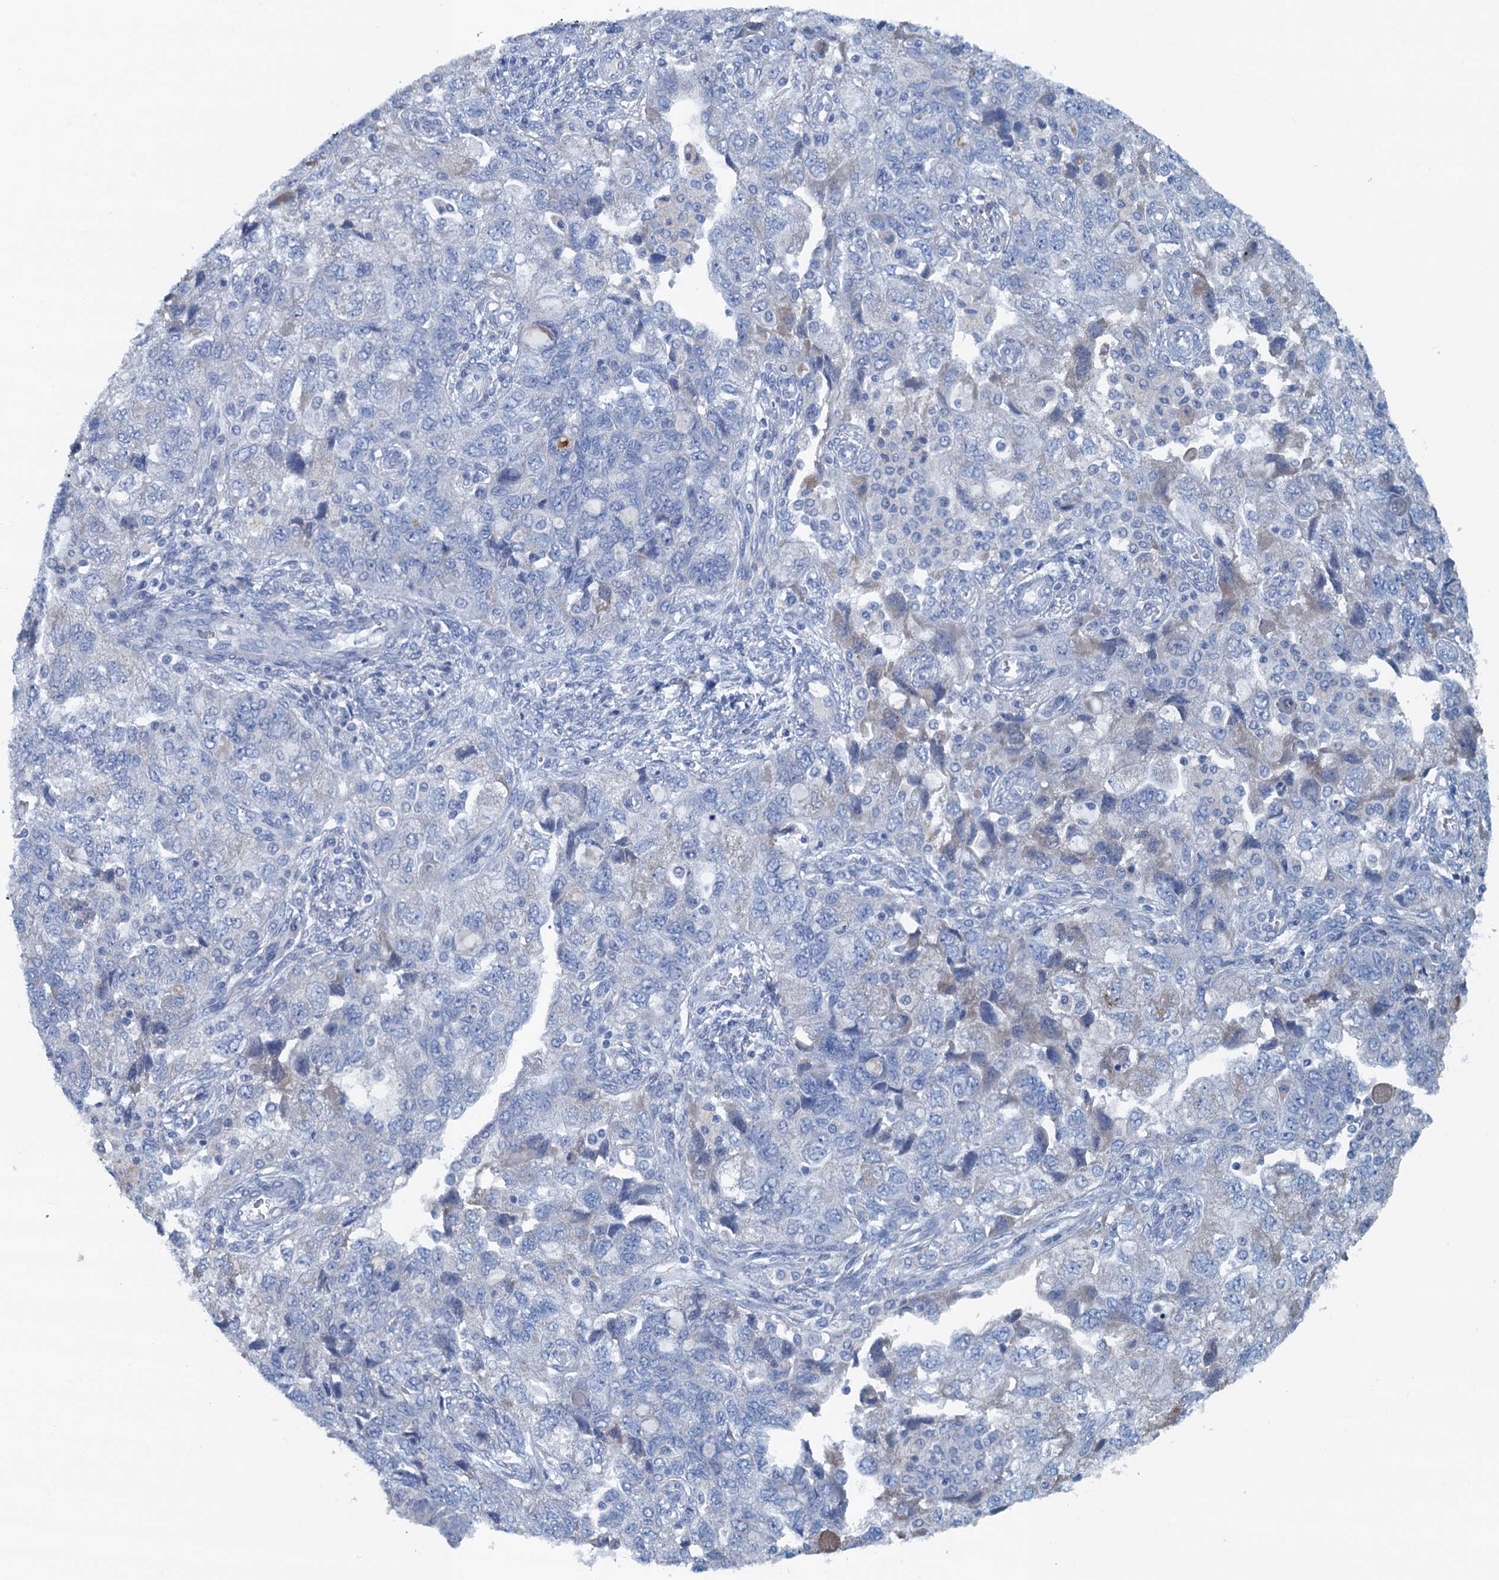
{"staining": {"intensity": "negative", "quantity": "none", "location": "none"}, "tissue": "ovarian cancer", "cell_type": "Tumor cells", "image_type": "cancer", "snomed": [{"axis": "morphology", "description": "Carcinoma, NOS"}, {"axis": "morphology", "description": "Cystadenocarcinoma, serous, NOS"}, {"axis": "topography", "description": "Ovary"}], "caption": "There is no significant staining in tumor cells of ovarian cancer.", "gene": "C10orf88", "patient": {"sex": "female", "age": 69}}